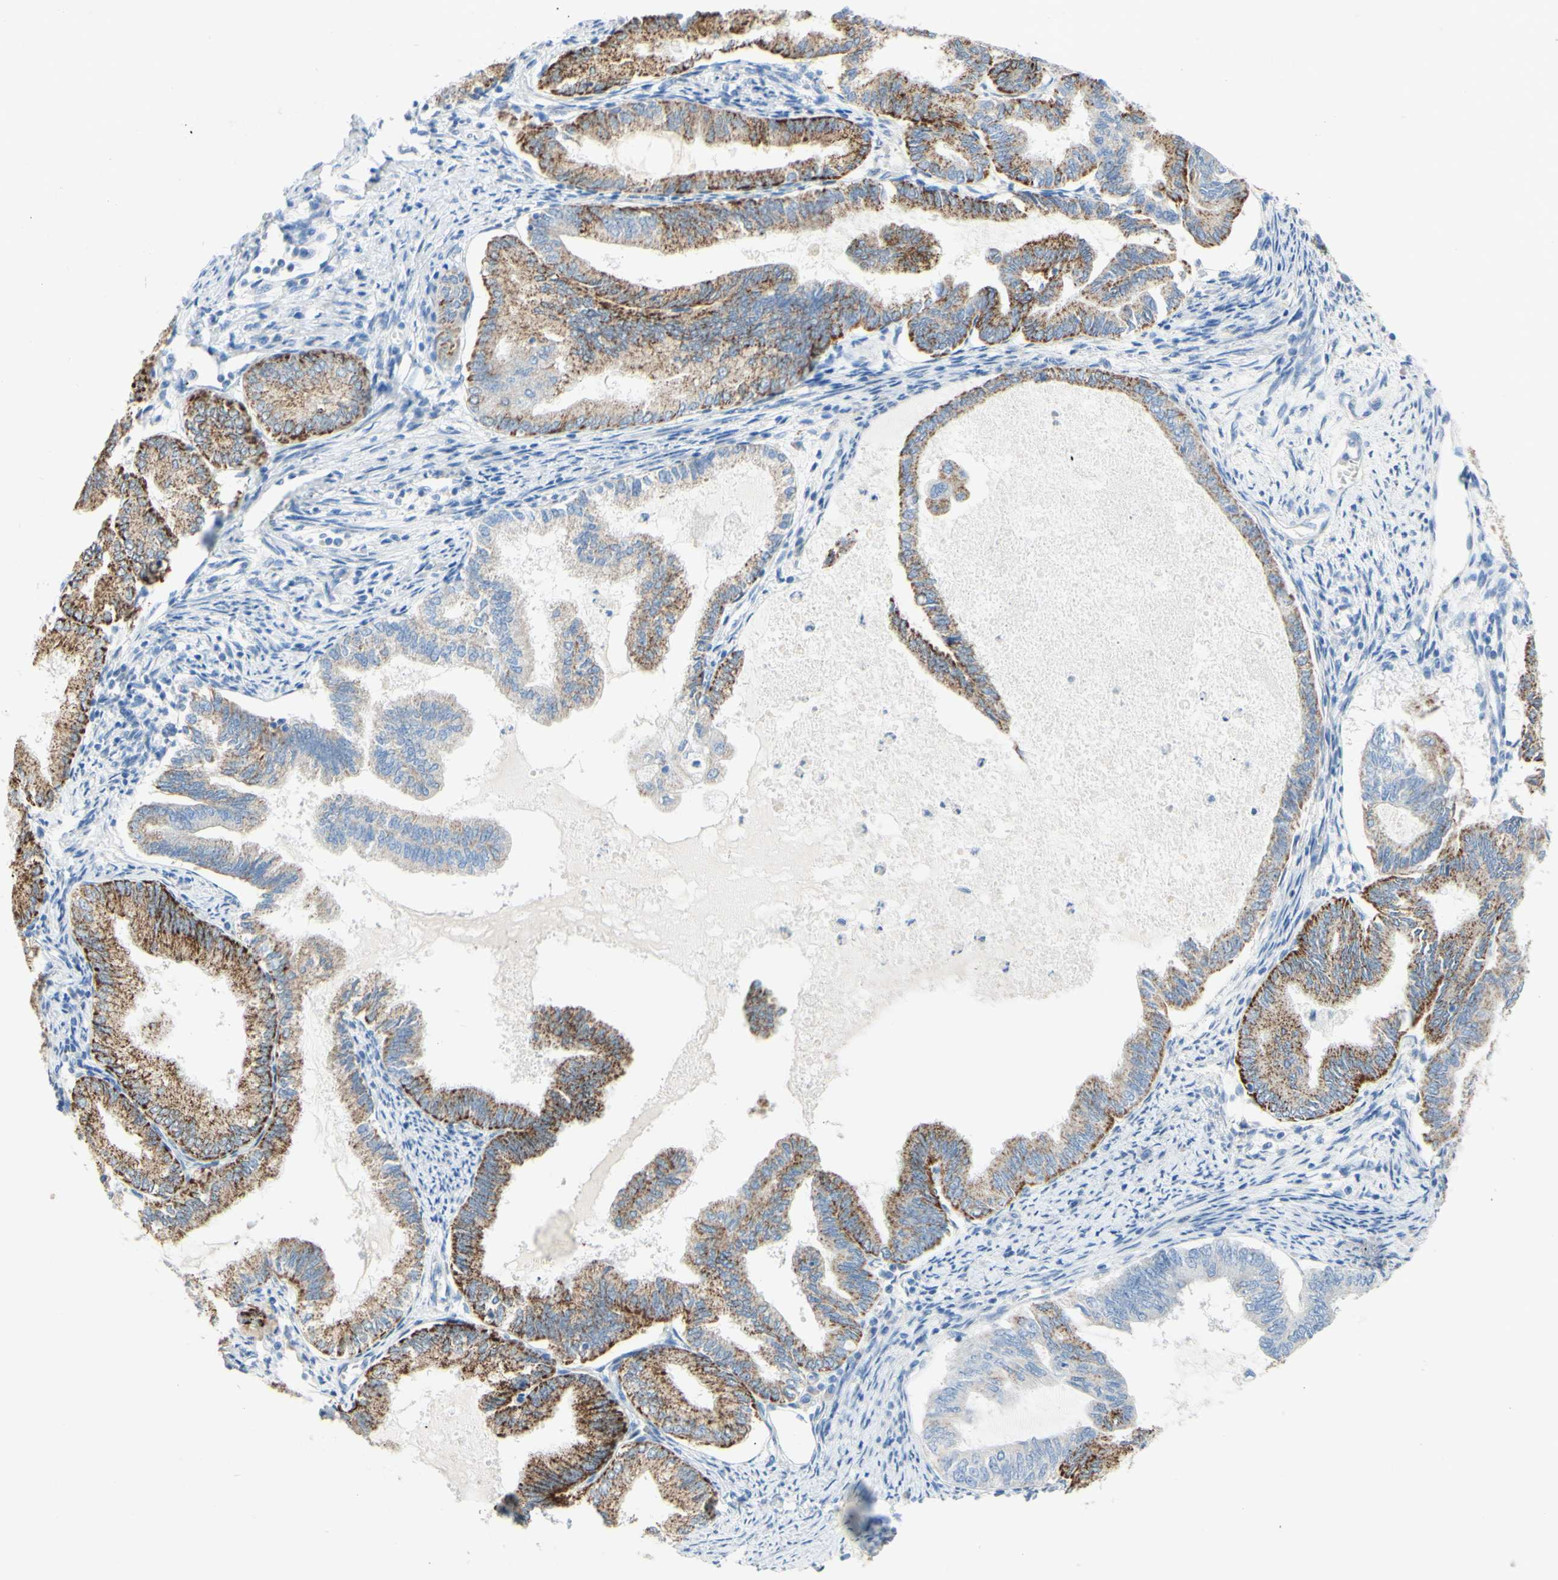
{"staining": {"intensity": "moderate", "quantity": "25%-75%", "location": "cytoplasmic/membranous"}, "tissue": "endometrial cancer", "cell_type": "Tumor cells", "image_type": "cancer", "snomed": [{"axis": "morphology", "description": "Adenocarcinoma, NOS"}, {"axis": "topography", "description": "Endometrium"}], "caption": "The immunohistochemical stain shows moderate cytoplasmic/membranous positivity in tumor cells of endometrial cancer (adenocarcinoma) tissue.", "gene": "ACADL", "patient": {"sex": "female", "age": 86}}